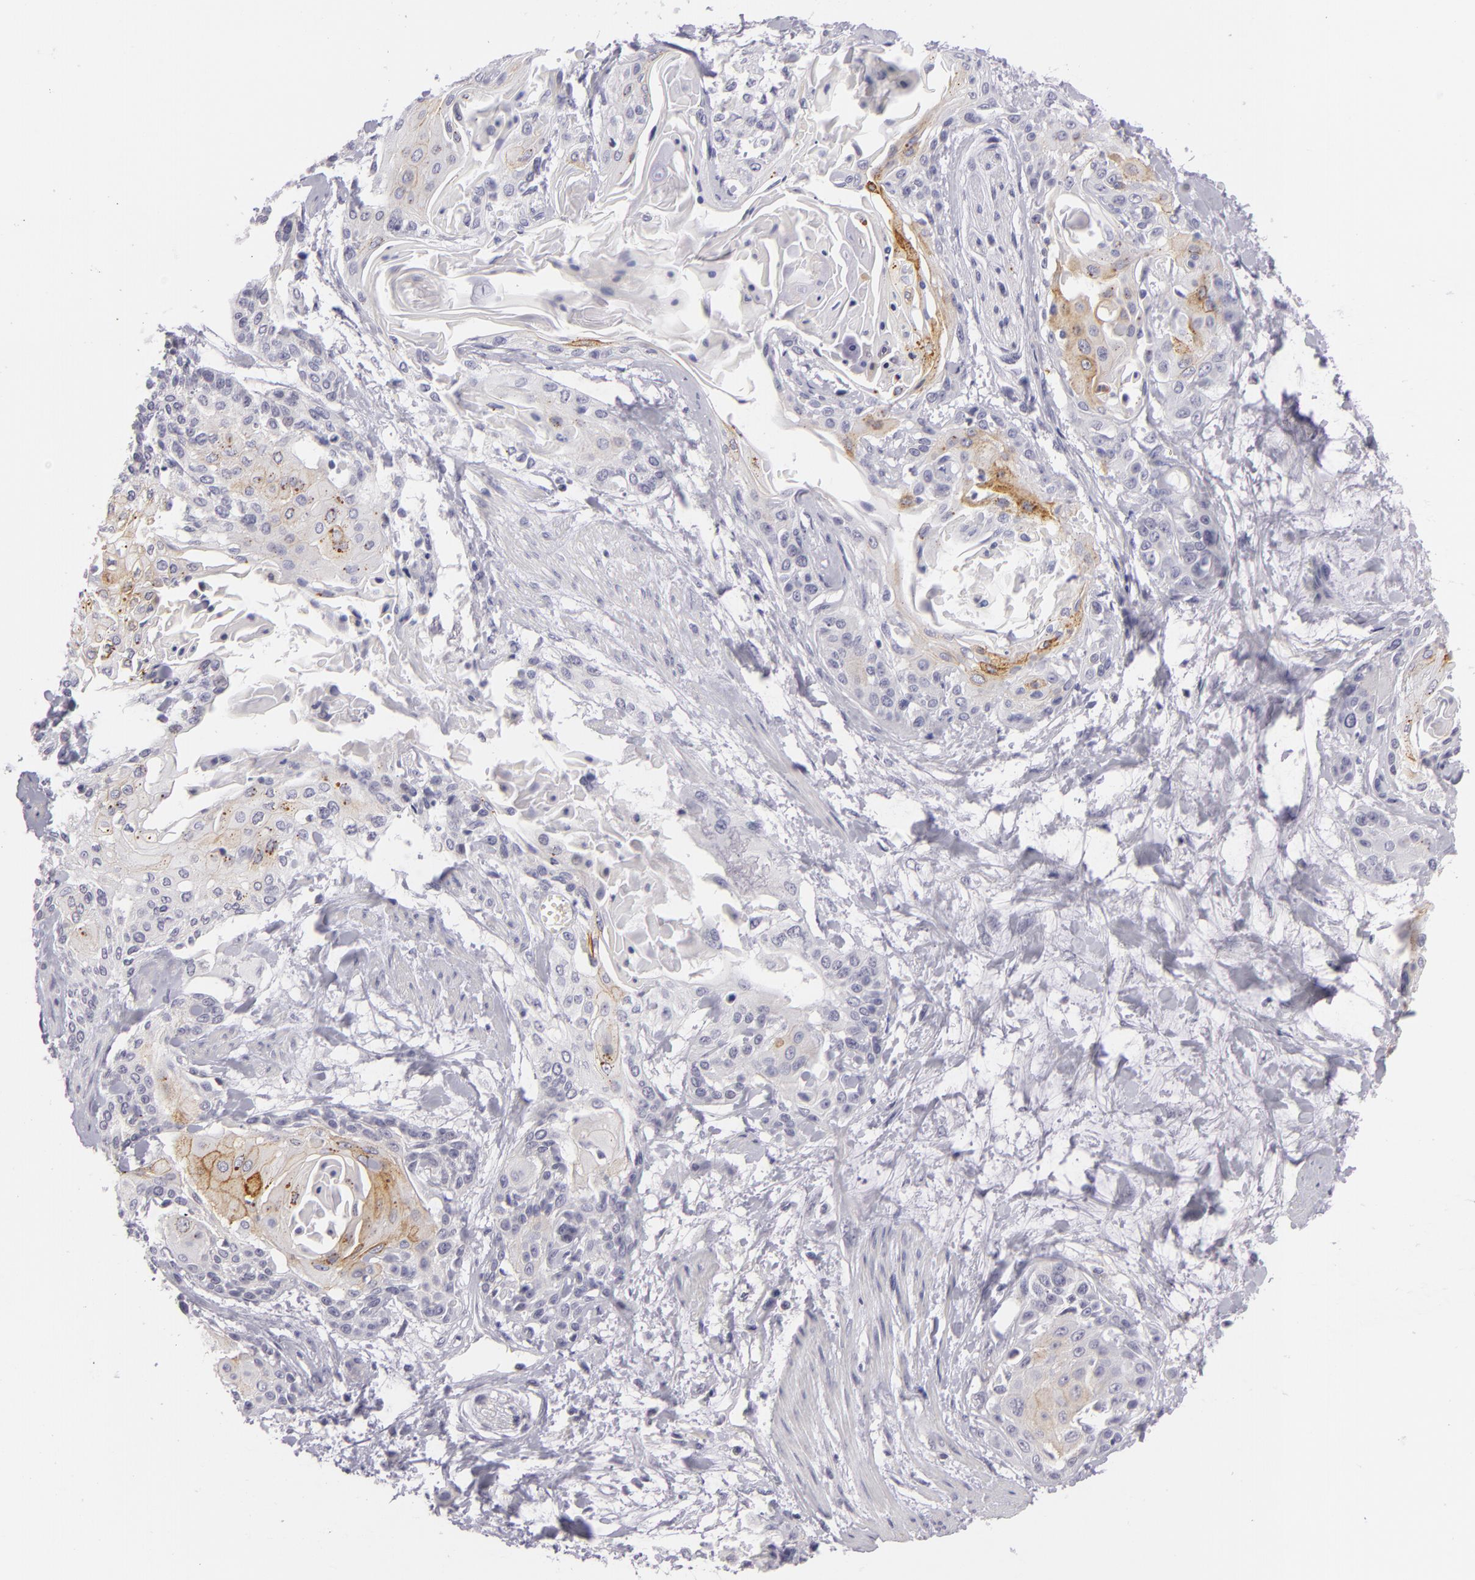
{"staining": {"intensity": "negative", "quantity": "none", "location": "none"}, "tissue": "cervical cancer", "cell_type": "Tumor cells", "image_type": "cancer", "snomed": [{"axis": "morphology", "description": "Squamous cell carcinoma, NOS"}, {"axis": "topography", "description": "Cervix"}], "caption": "Squamous cell carcinoma (cervical) stained for a protein using IHC exhibits no expression tumor cells.", "gene": "CTNNB1", "patient": {"sex": "female", "age": 57}}